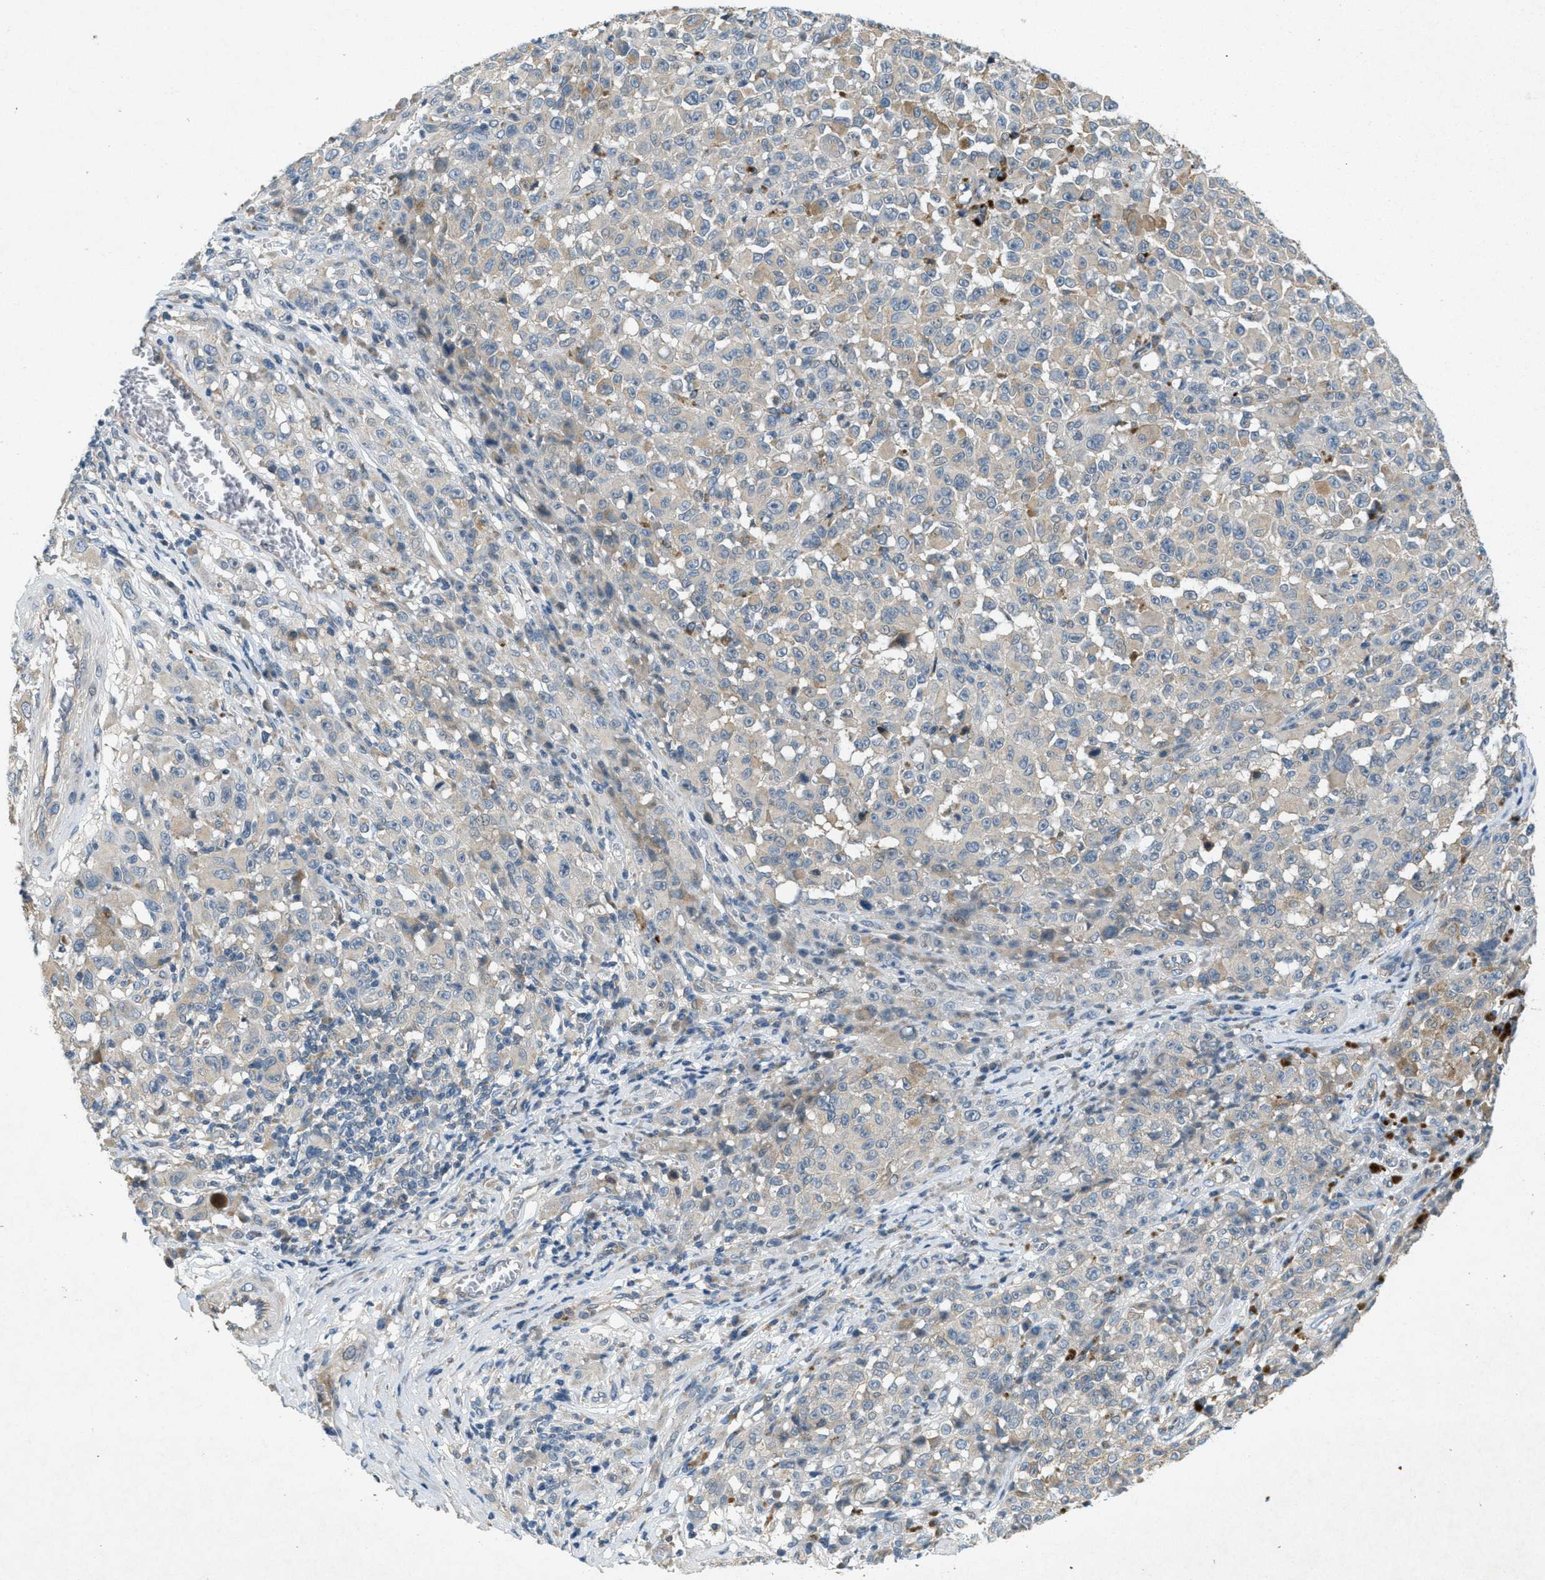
{"staining": {"intensity": "weak", "quantity": ">75%", "location": "cytoplasmic/membranous"}, "tissue": "melanoma", "cell_type": "Tumor cells", "image_type": "cancer", "snomed": [{"axis": "morphology", "description": "Malignant melanoma, NOS"}, {"axis": "topography", "description": "Skin"}], "caption": "An immunohistochemistry image of tumor tissue is shown. Protein staining in brown highlights weak cytoplasmic/membranous positivity in malignant melanoma within tumor cells.", "gene": "ADCY6", "patient": {"sex": "female", "age": 82}}